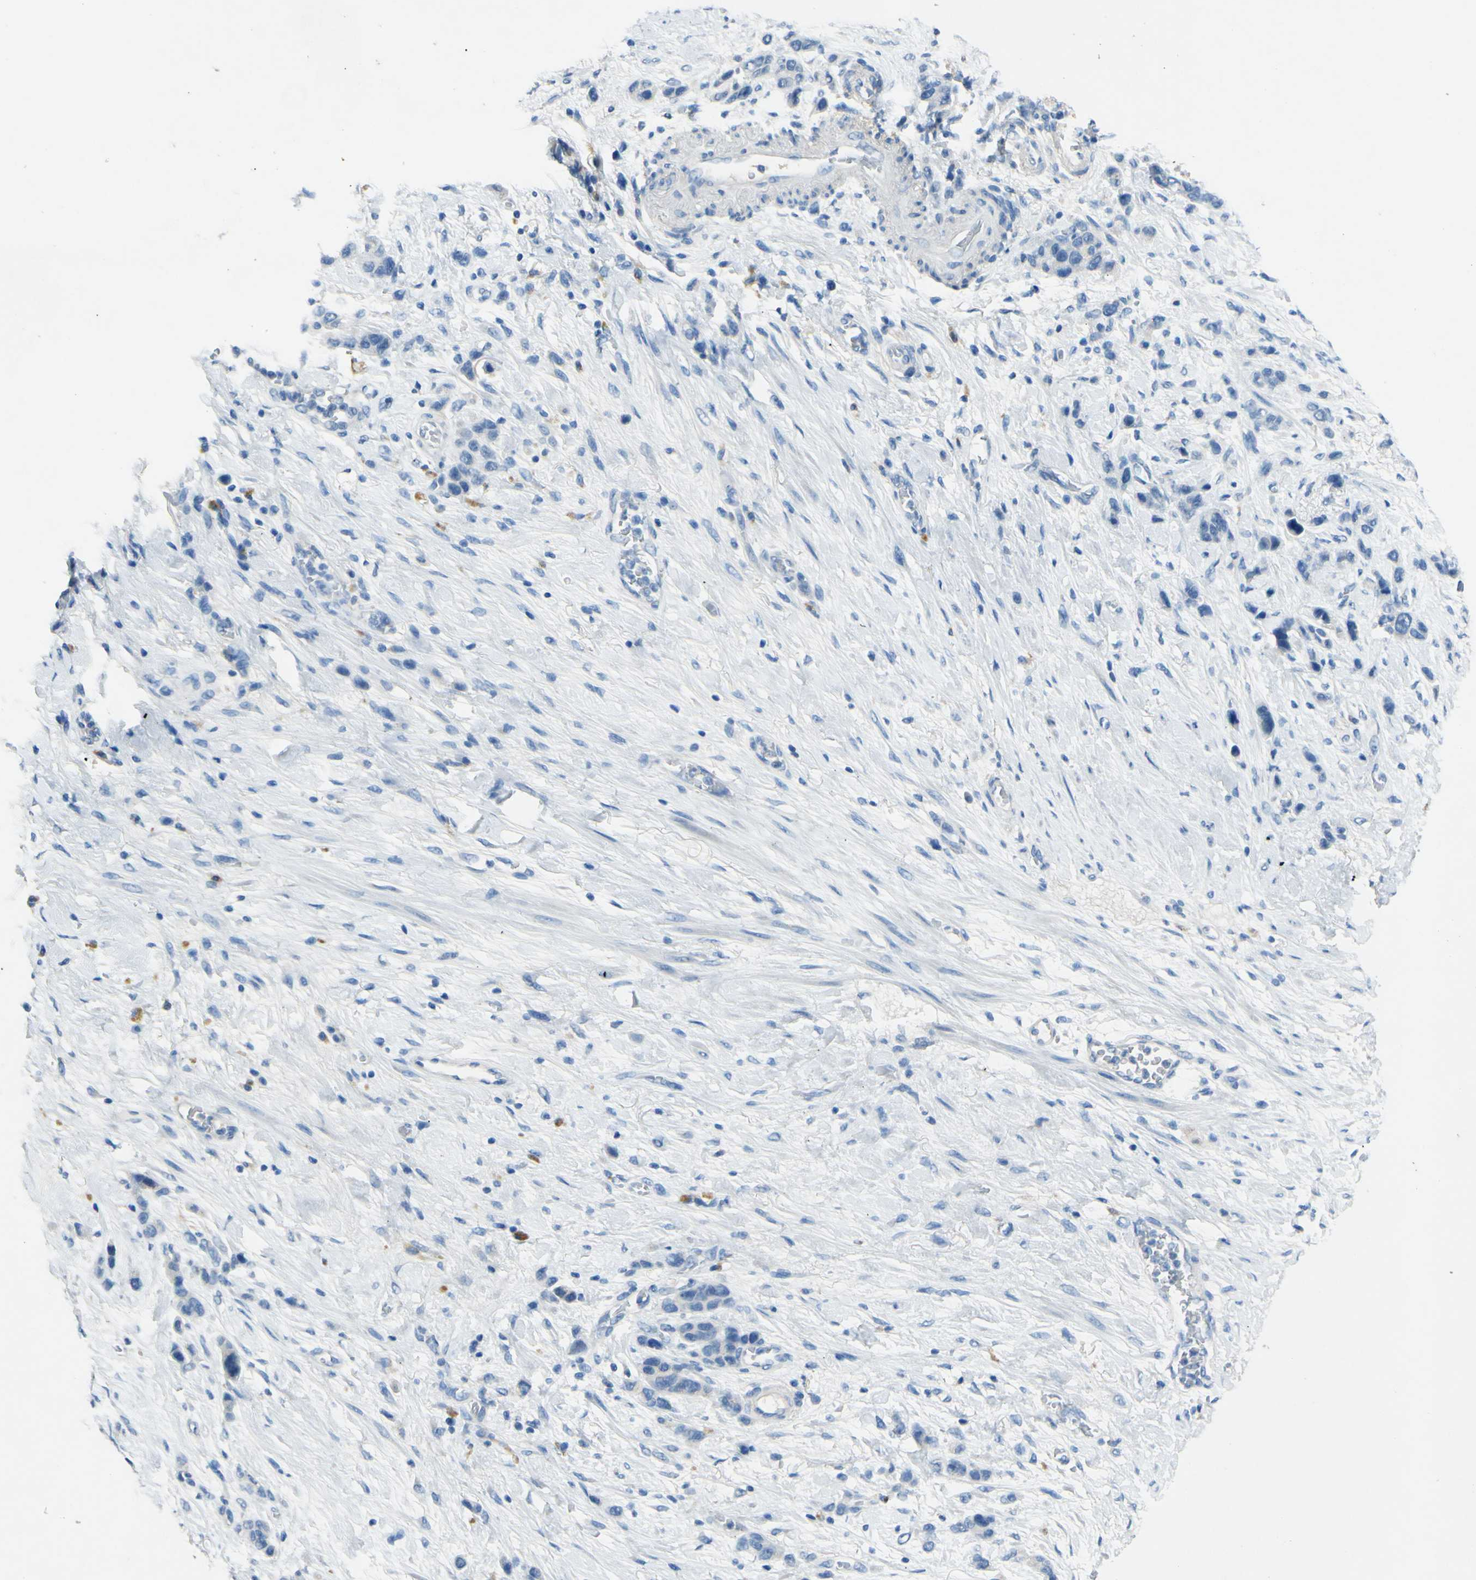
{"staining": {"intensity": "negative", "quantity": "none", "location": "none"}, "tissue": "stomach cancer", "cell_type": "Tumor cells", "image_type": "cancer", "snomed": [{"axis": "morphology", "description": "Adenocarcinoma, NOS"}, {"axis": "morphology", "description": "Adenocarcinoma, High grade"}, {"axis": "topography", "description": "Stomach, upper"}, {"axis": "topography", "description": "Stomach, lower"}], "caption": "This is an immunohistochemistry (IHC) image of human high-grade adenocarcinoma (stomach). There is no positivity in tumor cells.", "gene": "CDH10", "patient": {"sex": "female", "age": 65}}